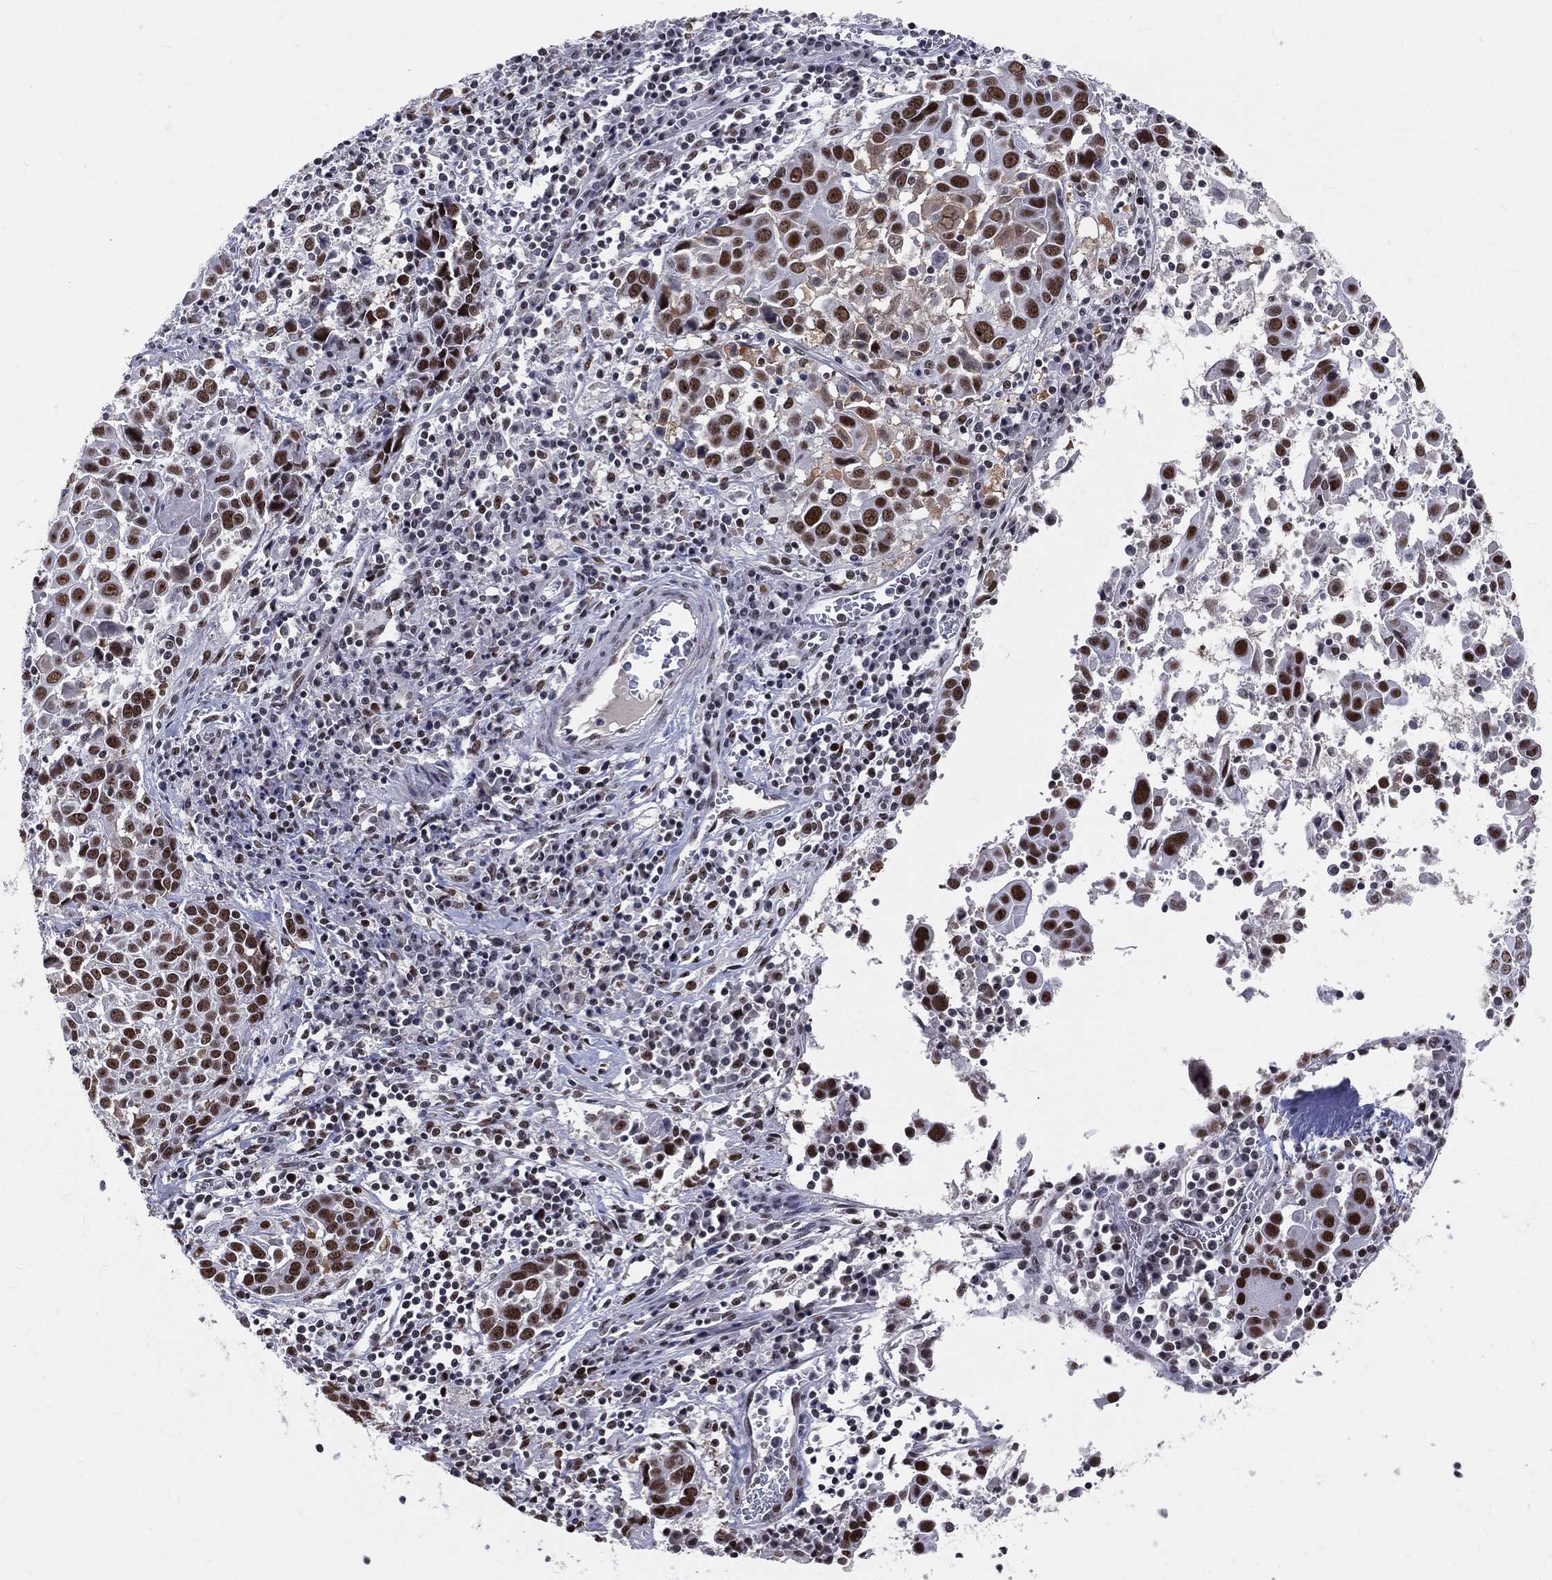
{"staining": {"intensity": "strong", "quantity": ">75%", "location": "nuclear"}, "tissue": "lung cancer", "cell_type": "Tumor cells", "image_type": "cancer", "snomed": [{"axis": "morphology", "description": "Squamous cell carcinoma, NOS"}, {"axis": "topography", "description": "Lung"}], "caption": "Protein expression analysis of squamous cell carcinoma (lung) demonstrates strong nuclear staining in approximately >75% of tumor cells. The protein is stained brown, and the nuclei are stained in blue (DAB (3,3'-diaminobenzidine) IHC with brightfield microscopy, high magnification).", "gene": "CDK7", "patient": {"sex": "male", "age": 57}}